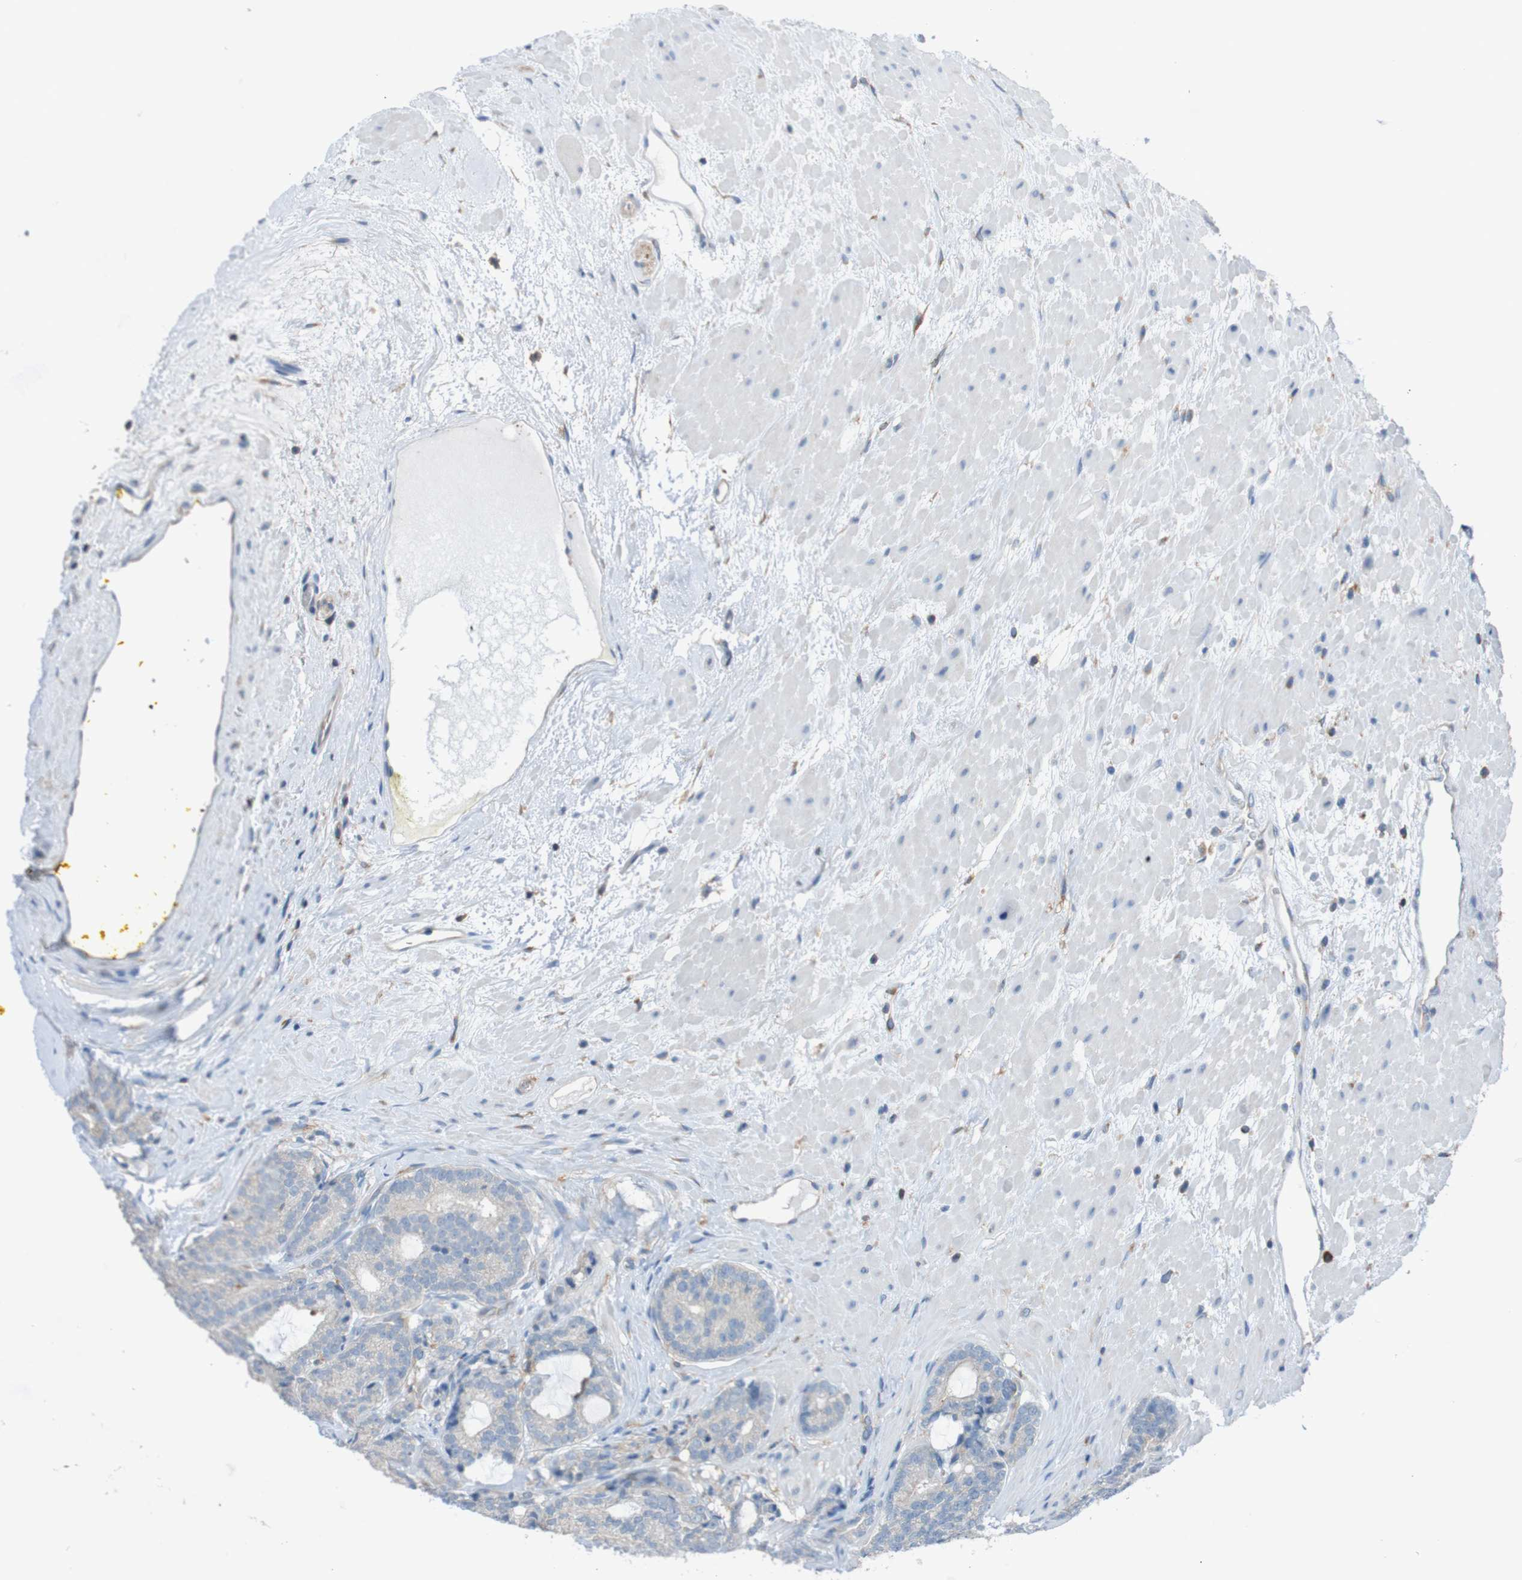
{"staining": {"intensity": "weak", "quantity": "<25%", "location": "cytoplasmic/membranous"}, "tissue": "prostate cancer", "cell_type": "Tumor cells", "image_type": "cancer", "snomed": [{"axis": "morphology", "description": "Adenocarcinoma, High grade"}, {"axis": "topography", "description": "Prostate"}], "caption": "Immunohistochemical staining of prostate cancer exhibits no significant expression in tumor cells.", "gene": "MINAR1", "patient": {"sex": "male", "age": 61}}